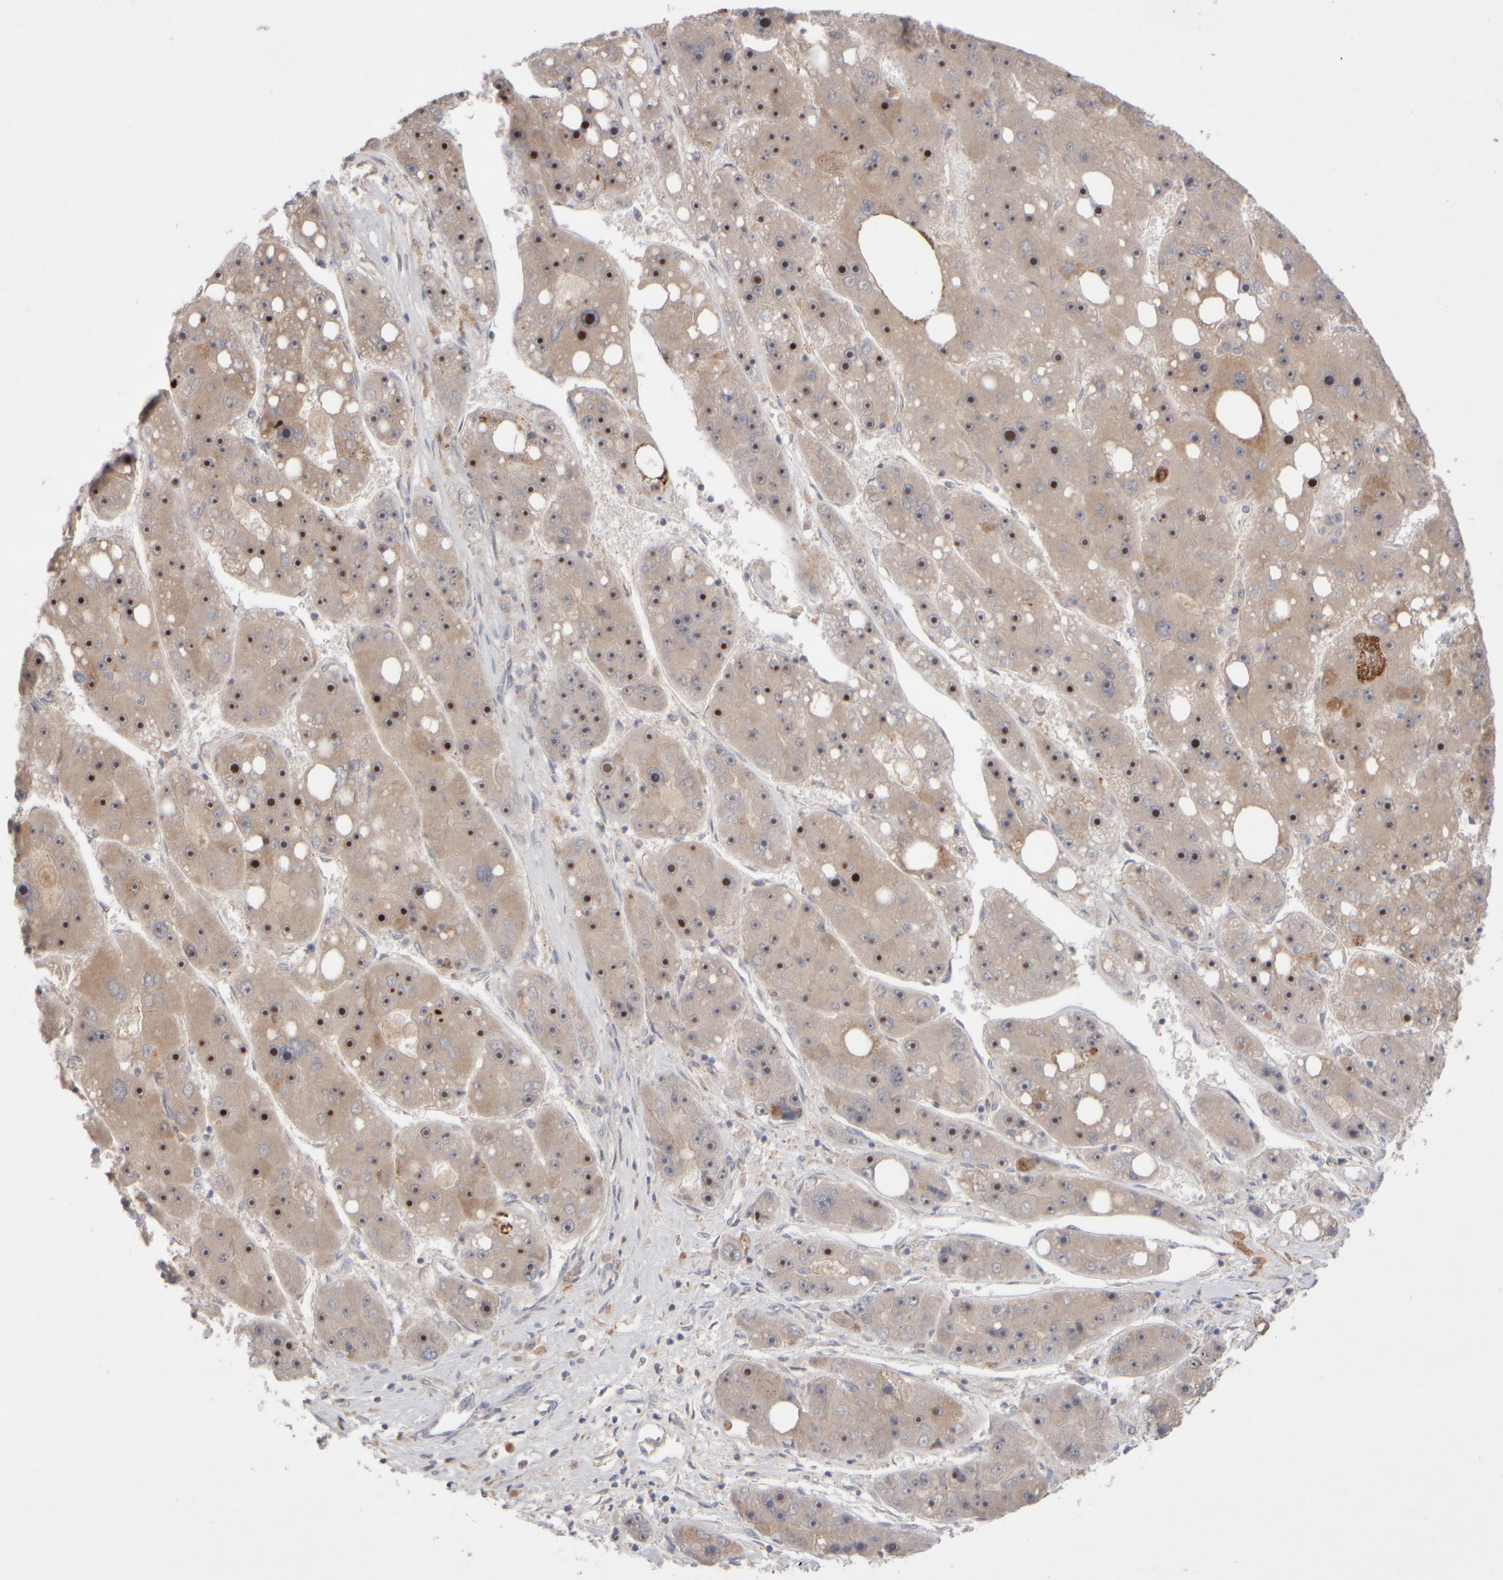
{"staining": {"intensity": "strong", "quantity": ">75%", "location": "cytoplasmic/membranous,nuclear"}, "tissue": "liver cancer", "cell_type": "Tumor cells", "image_type": "cancer", "snomed": [{"axis": "morphology", "description": "Carcinoma, Hepatocellular, NOS"}, {"axis": "topography", "description": "Liver"}], "caption": "This photomicrograph displays immunohistochemistry staining of liver cancer (hepatocellular carcinoma), with high strong cytoplasmic/membranous and nuclear staining in approximately >75% of tumor cells.", "gene": "CHADL", "patient": {"sex": "female", "age": 61}}